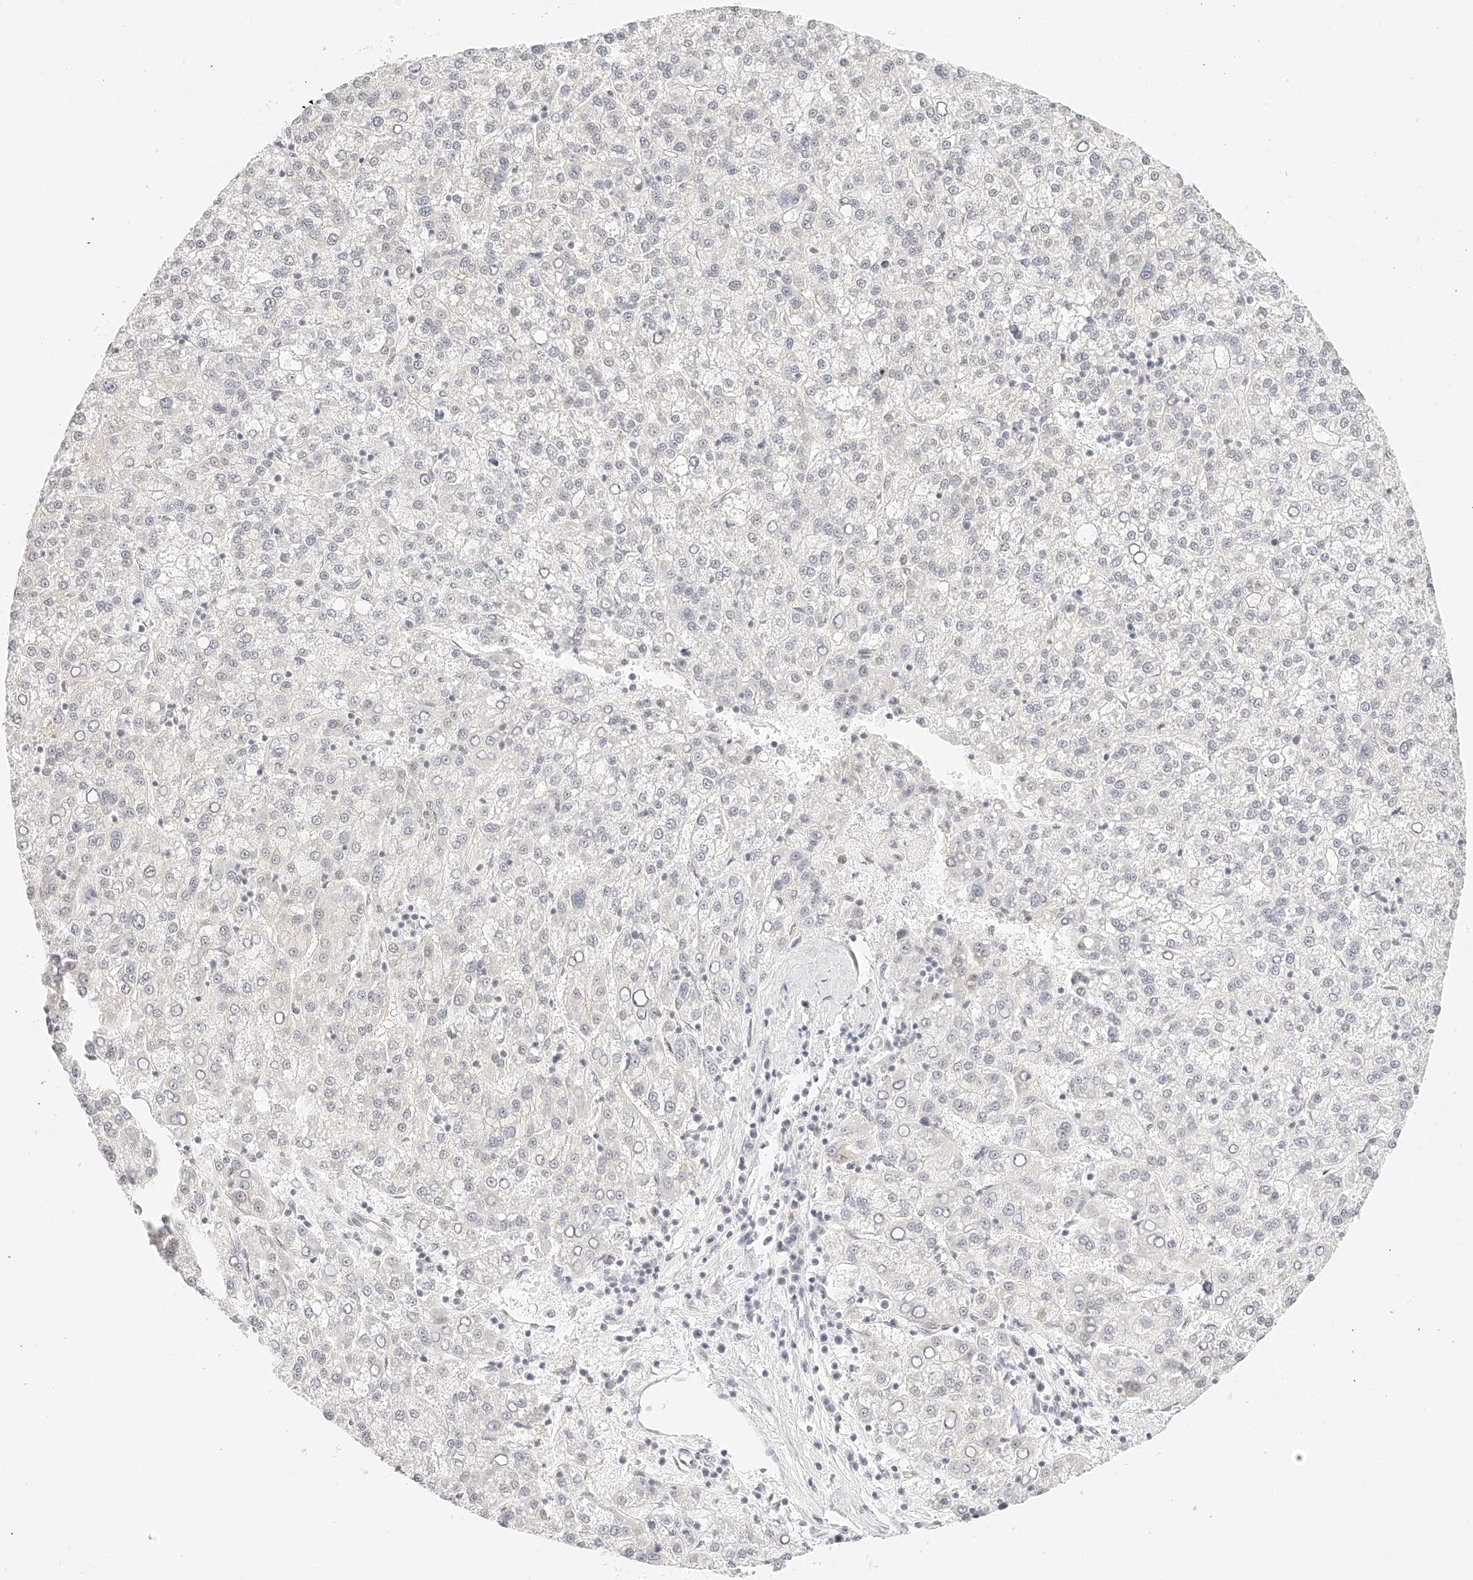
{"staining": {"intensity": "negative", "quantity": "none", "location": "none"}, "tissue": "liver cancer", "cell_type": "Tumor cells", "image_type": "cancer", "snomed": [{"axis": "morphology", "description": "Carcinoma, Hepatocellular, NOS"}, {"axis": "topography", "description": "Liver"}], "caption": "There is no significant positivity in tumor cells of liver cancer.", "gene": "ZFP69", "patient": {"sex": "female", "age": 58}}